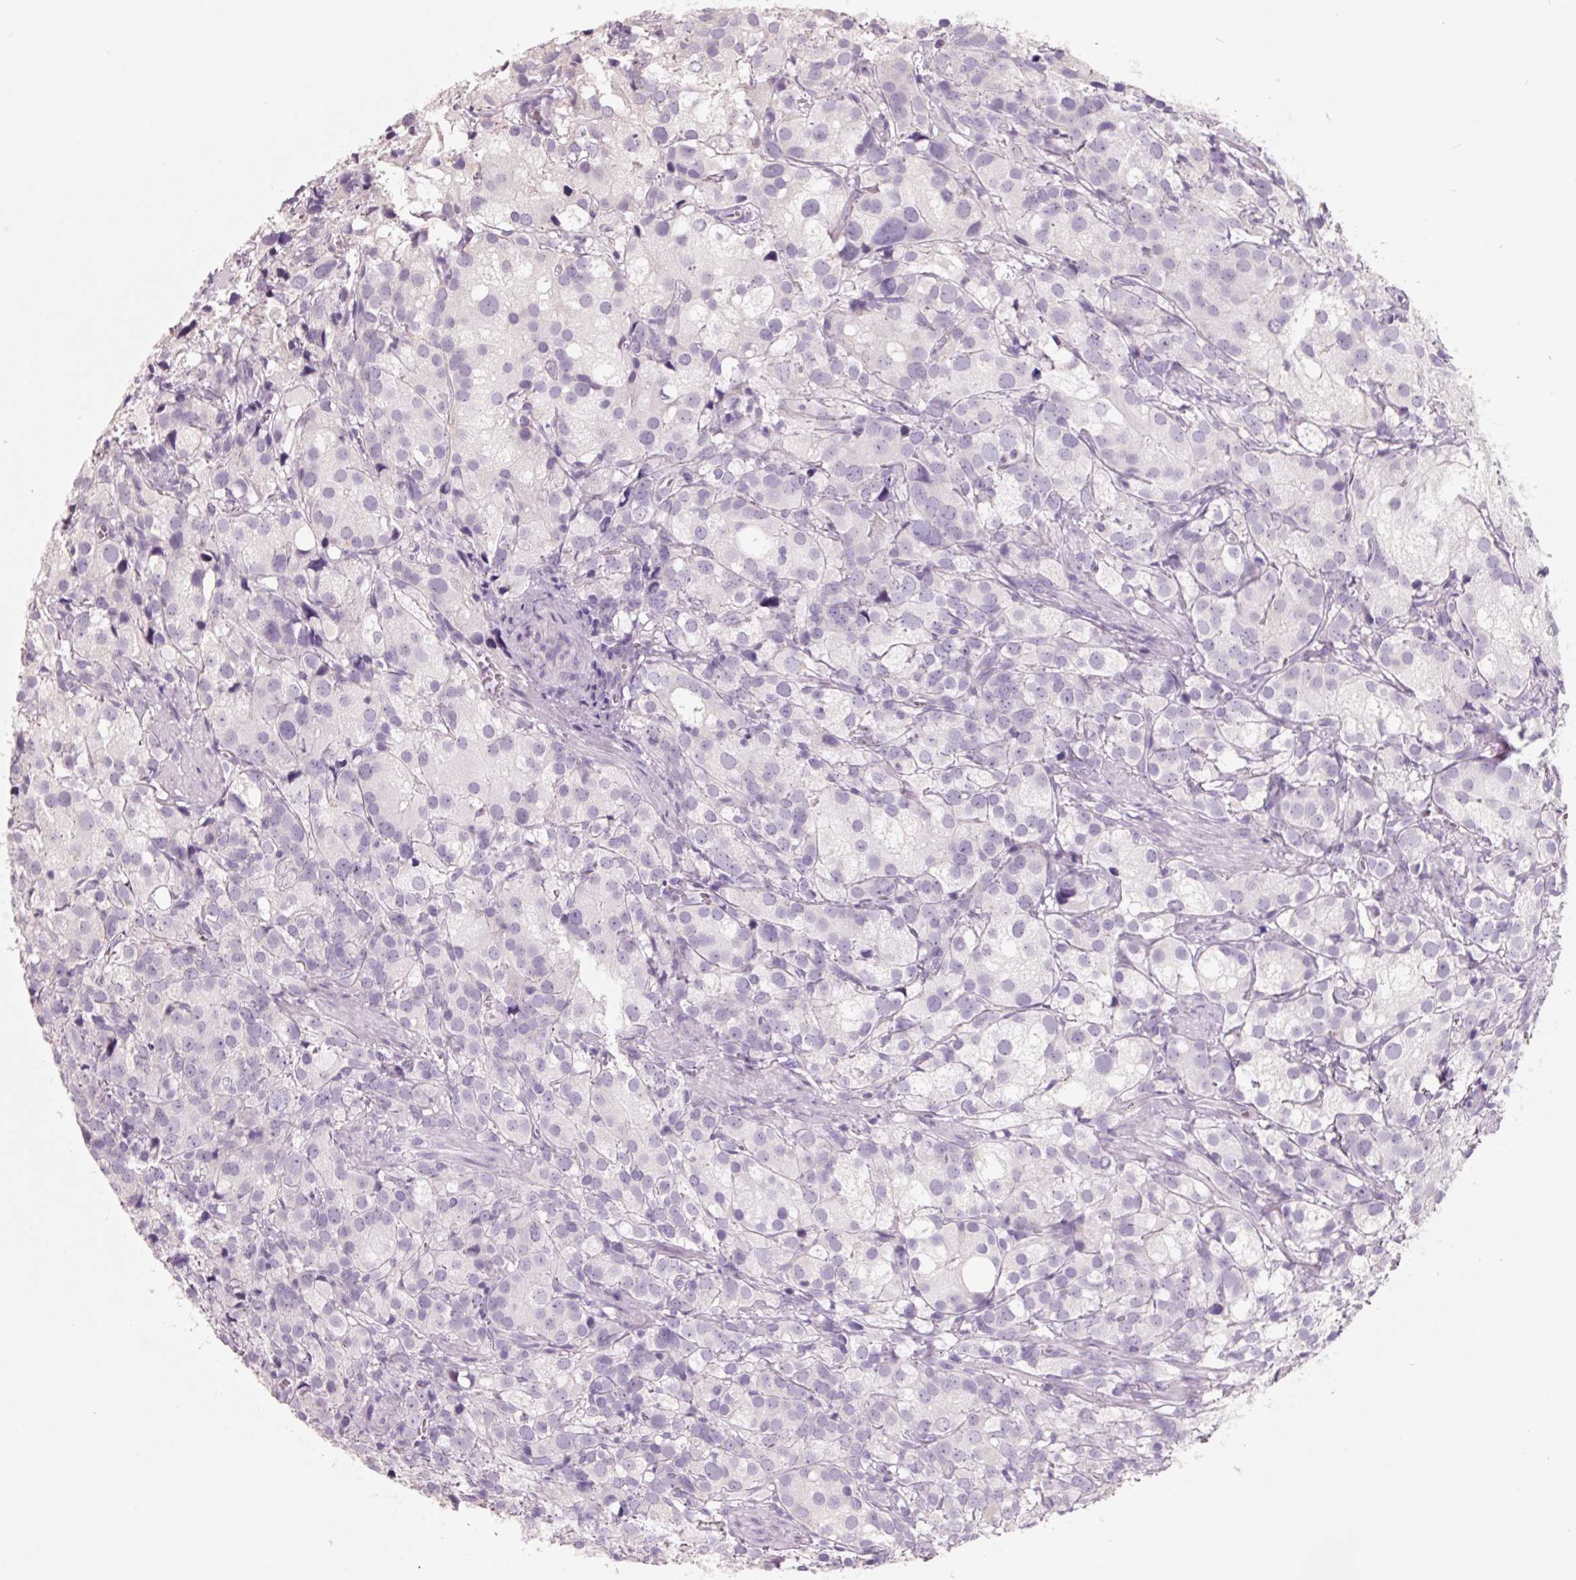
{"staining": {"intensity": "negative", "quantity": "none", "location": "none"}, "tissue": "prostate cancer", "cell_type": "Tumor cells", "image_type": "cancer", "snomed": [{"axis": "morphology", "description": "Adenocarcinoma, High grade"}, {"axis": "topography", "description": "Prostate"}], "caption": "Tumor cells show no significant protein positivity in adenocarcinoma (high-grade) (prostate). (DAB immunohistochemistry (IHC) visualized using brightfield microscopy, high magnification).", "gene": "FTCD", "patient": {"sex": "male", "age": 86}}